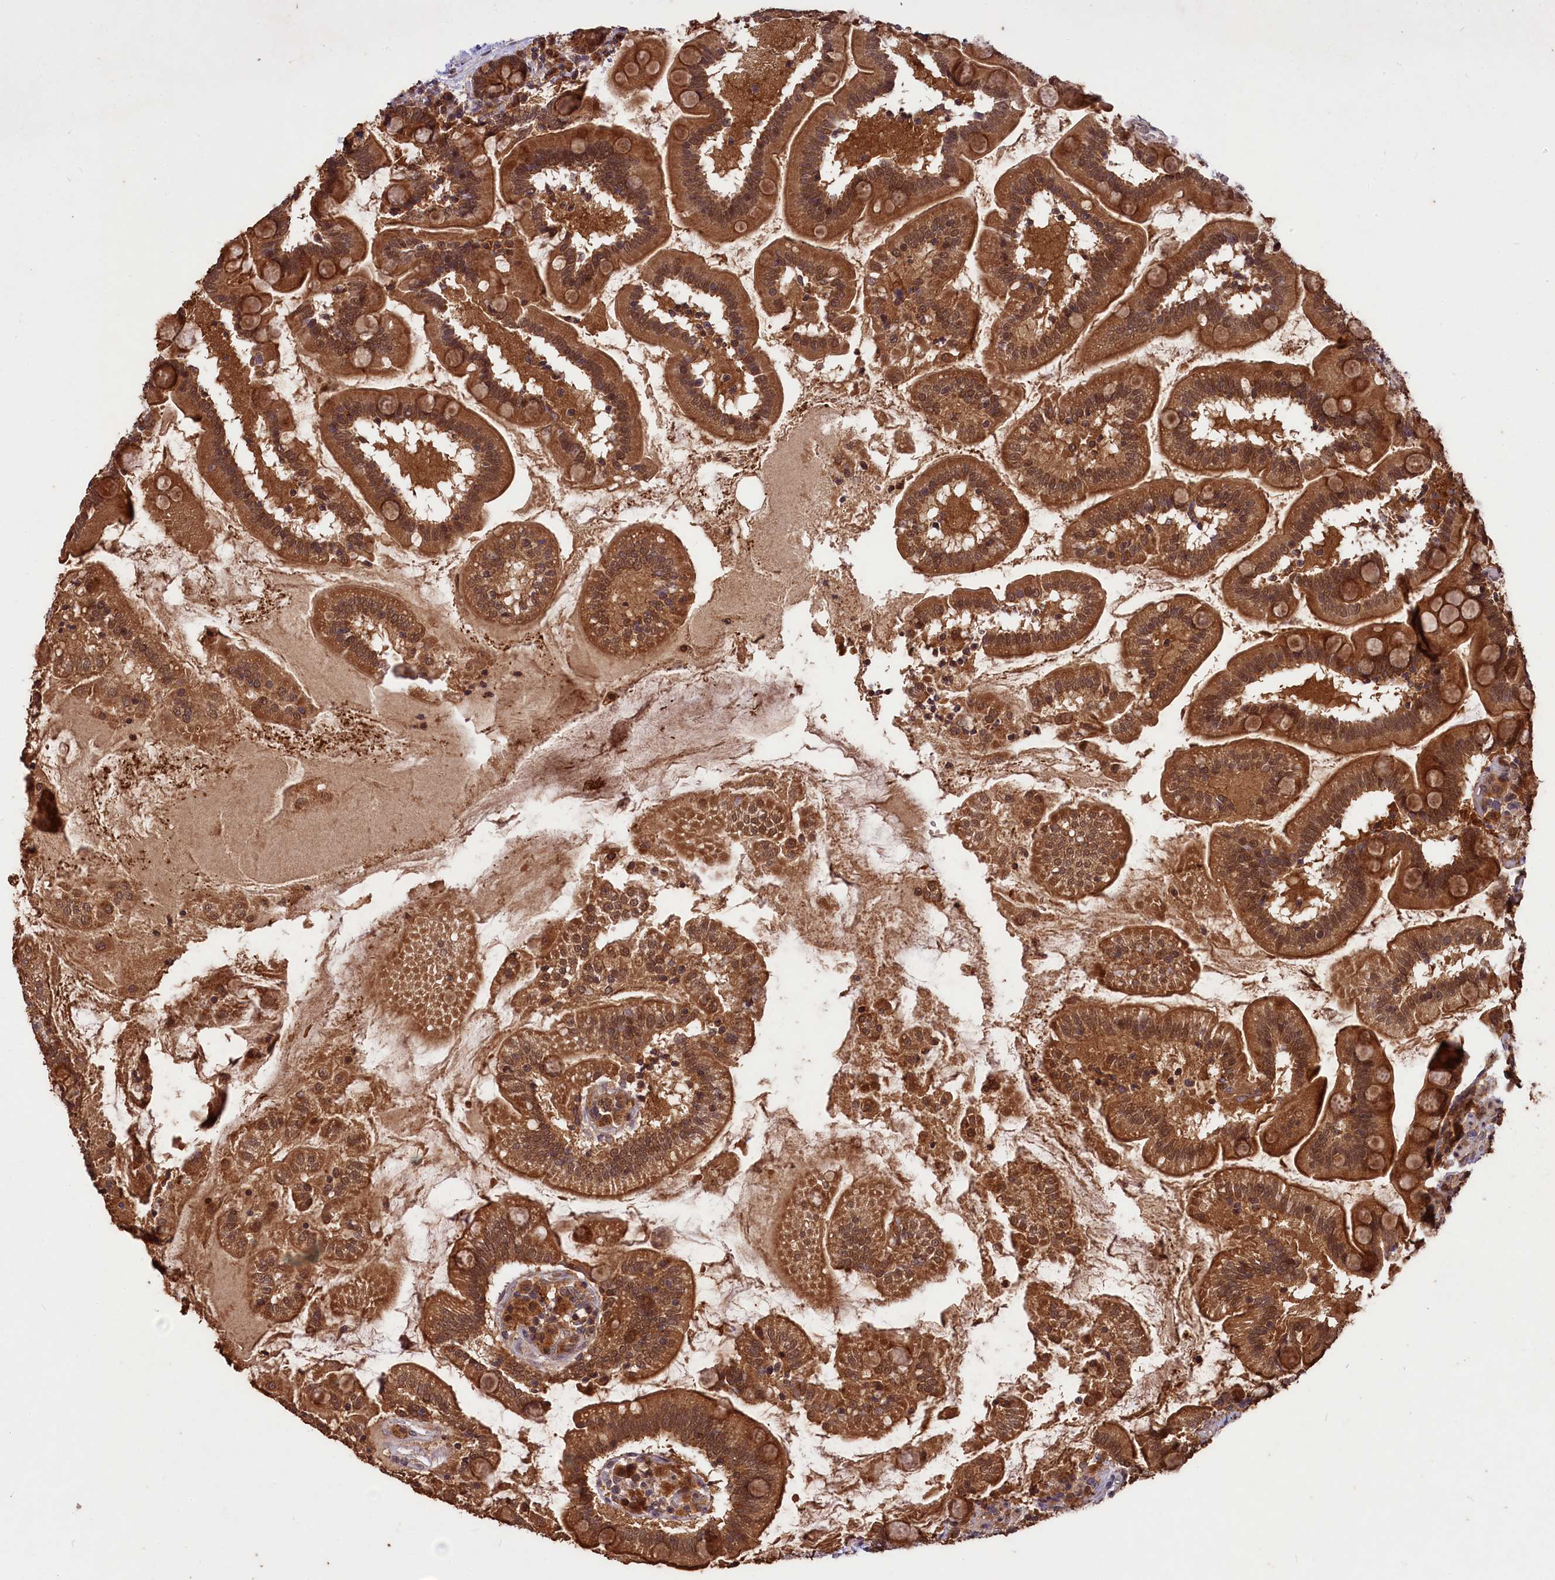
{"staining": {"intensity": "strong", "quantity": ">75%", "location": "cytoplasmic/membranous,nuclear"}, "tissue": "small intestine", "cell_type": "Glandular cells", "image_type": "normal", "snomed": [{"axis": "morphology", "description": "Normal tissue, NOS"}, {"axis": "topography", "description": "Small intestine"}], "caption": "Unremarkable small intestine displays strong cytoplasmic/membranous,nuclear staining in approximately >75% of glandular cells.", "gene": "UBE3A", "patient": {"sex": "female", "age": 64}}